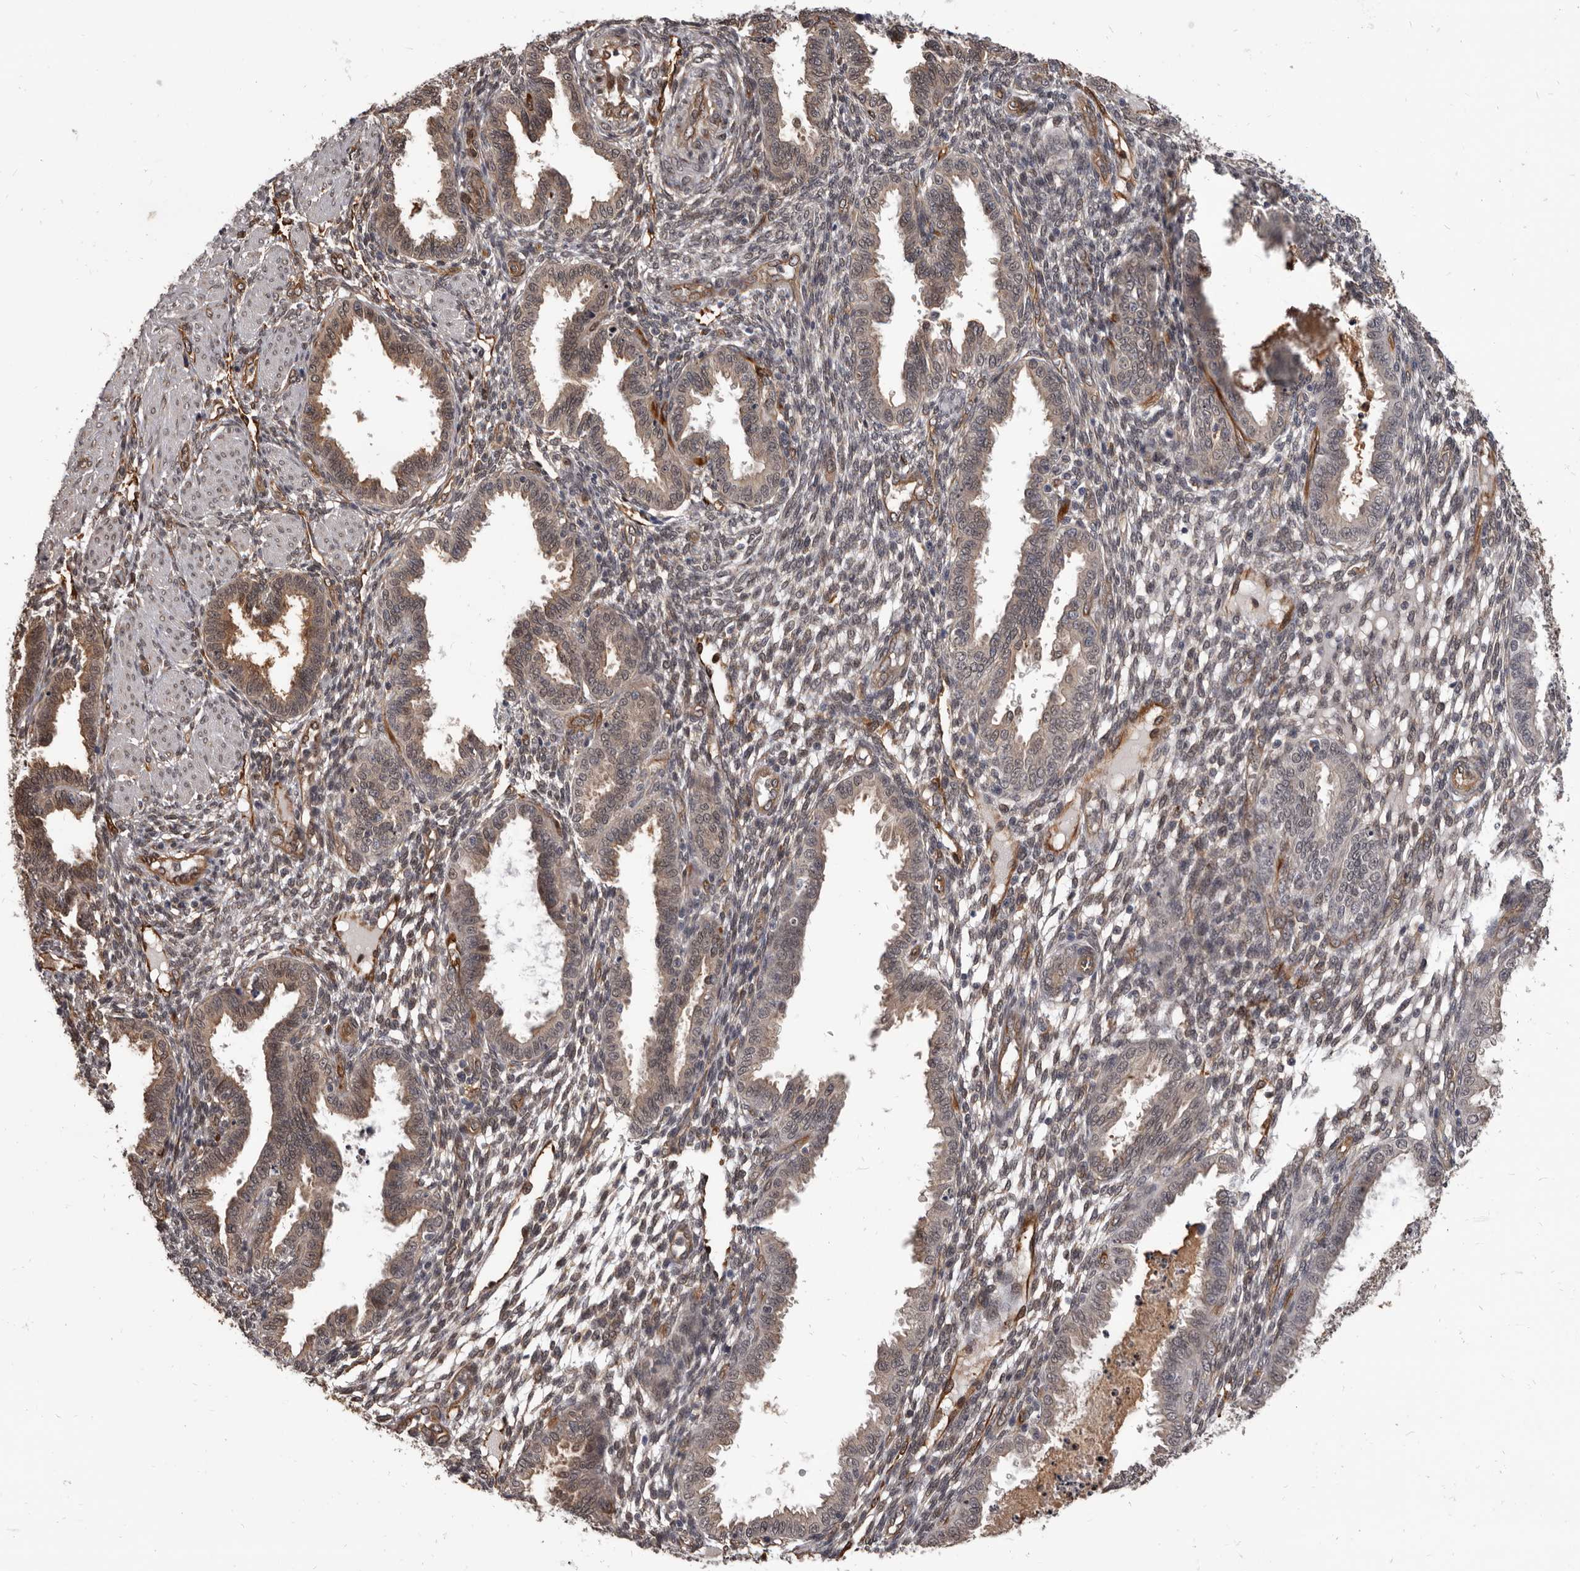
{"staining": {"intensity": "moderate", "quantity": "25%-75%", "location": "cytoplasmic/membranous"}, "tissue": "endometrium", "cell_type": "Cells in endometrial stroma", "image_type": "normal", "snomed": [{"axis": "morphology", "description": "Normal tissue, NOS"}, {"axis": "topography", "description": "Endometrium"}], "caption": "Moderate cytoplasmic/membranous protein staining is appreciated in approximately 25%-75% of cells in endometrial stroma in endometrium. The staining was performed using DAB to visualize the protein expression in brown, while the nuclei were stained in blue with hematoxylin (Magnification: 20x).", "gene": "ADAMTS20", "patient": {"sex": "female", "age": 33}}